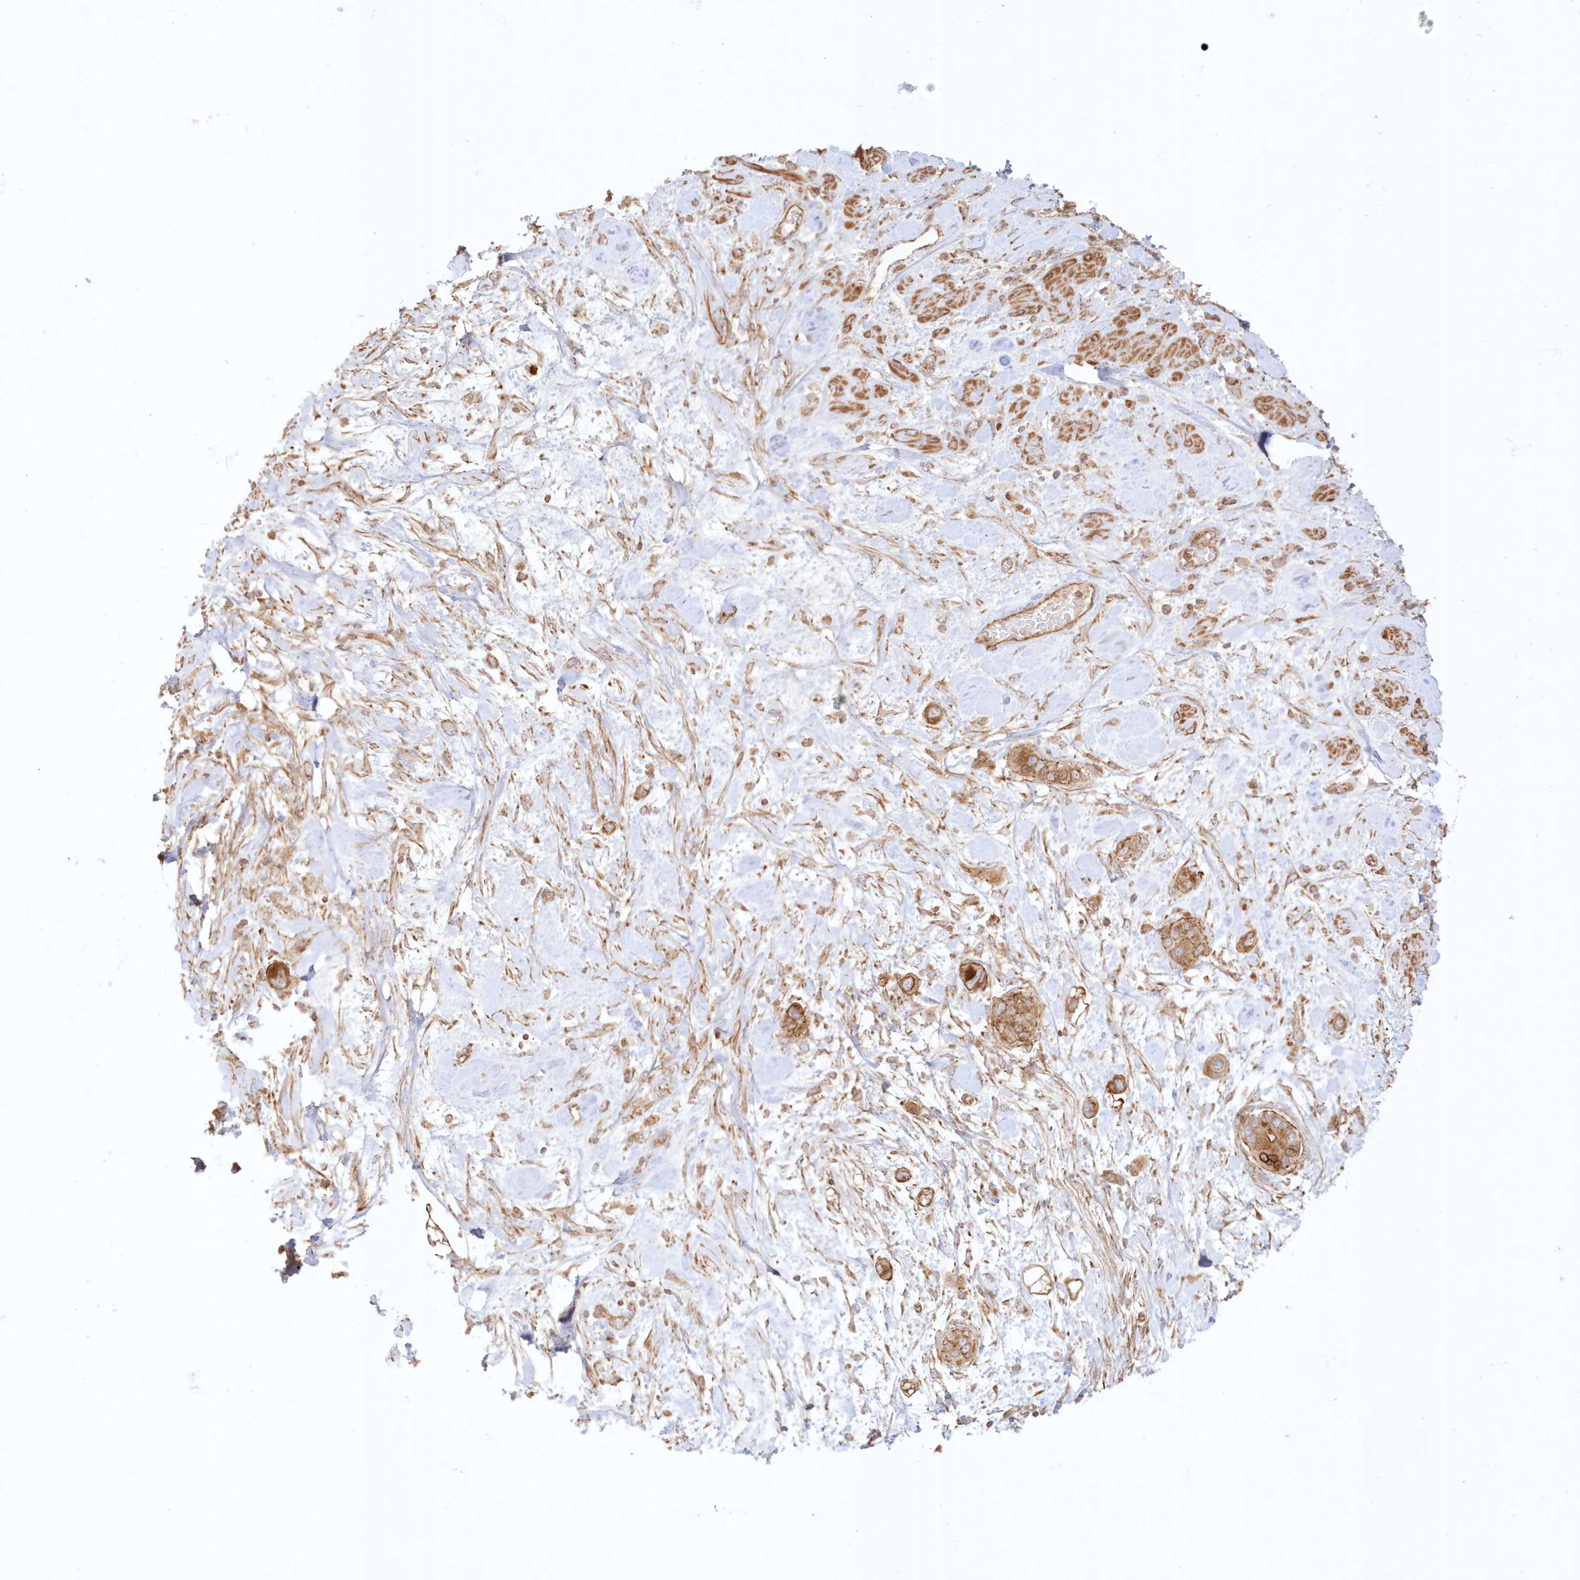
{"staining": {"intensity": "moderate", "quantity": ">75%", "location": "cytoplasmic/membranous"}, "tissue": "pancreatic cancer", "cell_type": "Tumor cells", "image_type": "cancer", "snomed": [{"axis": "morphology", "description": "Adenocarcinoma, NOS"}, {"axis": "topography", "description": "Pancreas"}], "caption": "A photomicrograph of human pancreatic cancer stained for a protein reveals moderate cytoplasmic/membranous brown staining in tumor cells. (DAB = brown stain, brightfield microscopy at high magnification).", "gene": "KIAA0232", "patient": {"sex": "male", "age": 68}}